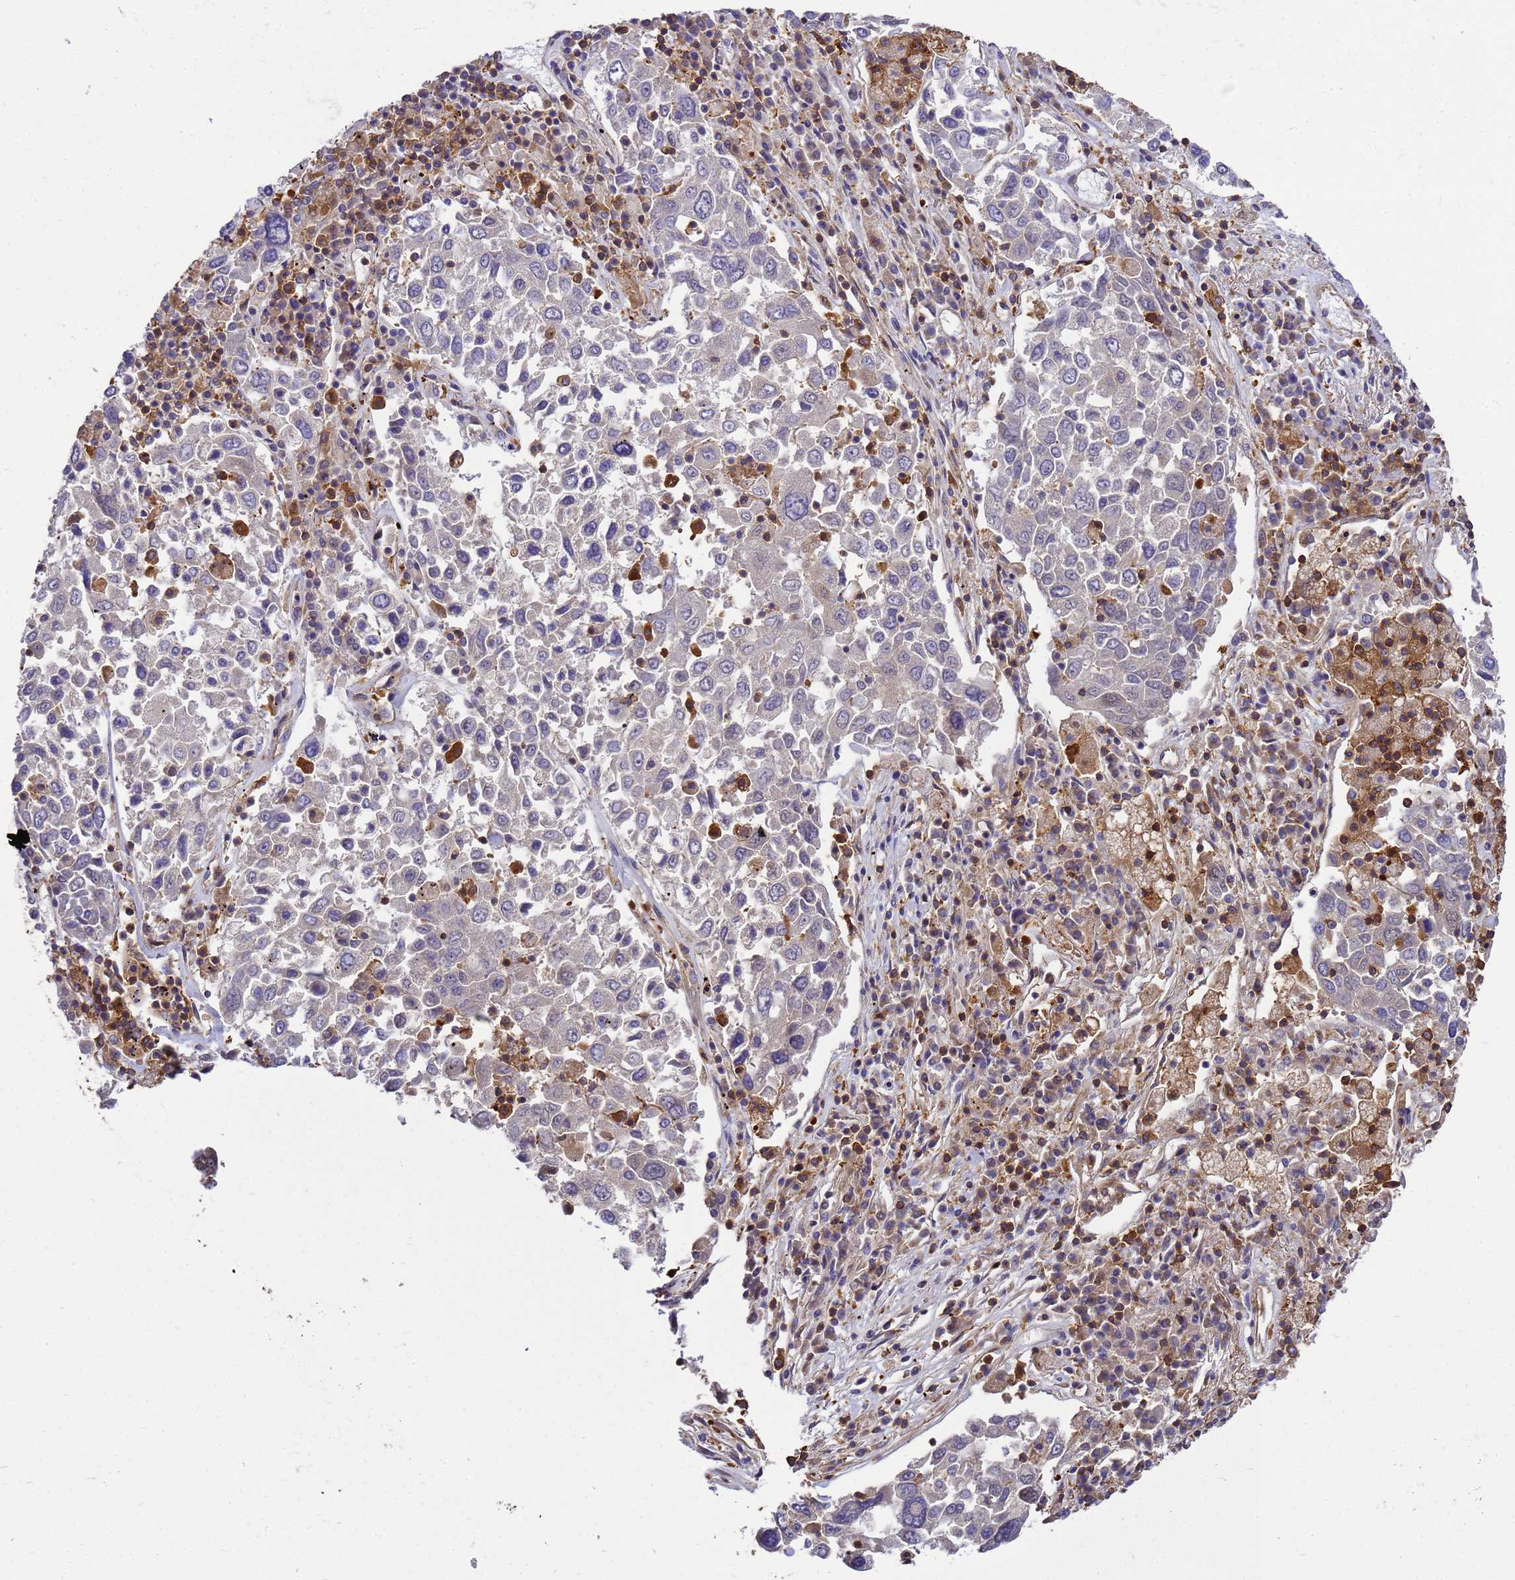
{"staining": {"intensity": "negative", "quantity": "none", "location": "none"}, "tissue": "lung cancer", "cell_type": "Tumor cells", "image_type": "cancer", "snomed": [{"axis": "morphology", "description": "Squamous cell carcinoma, NOS"}, {"axis": "topography", "description": "Lung"}], "caption": "This is an immunohistochemistry image of human lung cancer. There is no expression in tumor cells.", "gene": "ZNF235", "patient": {"sex": "male", "age": 65}}